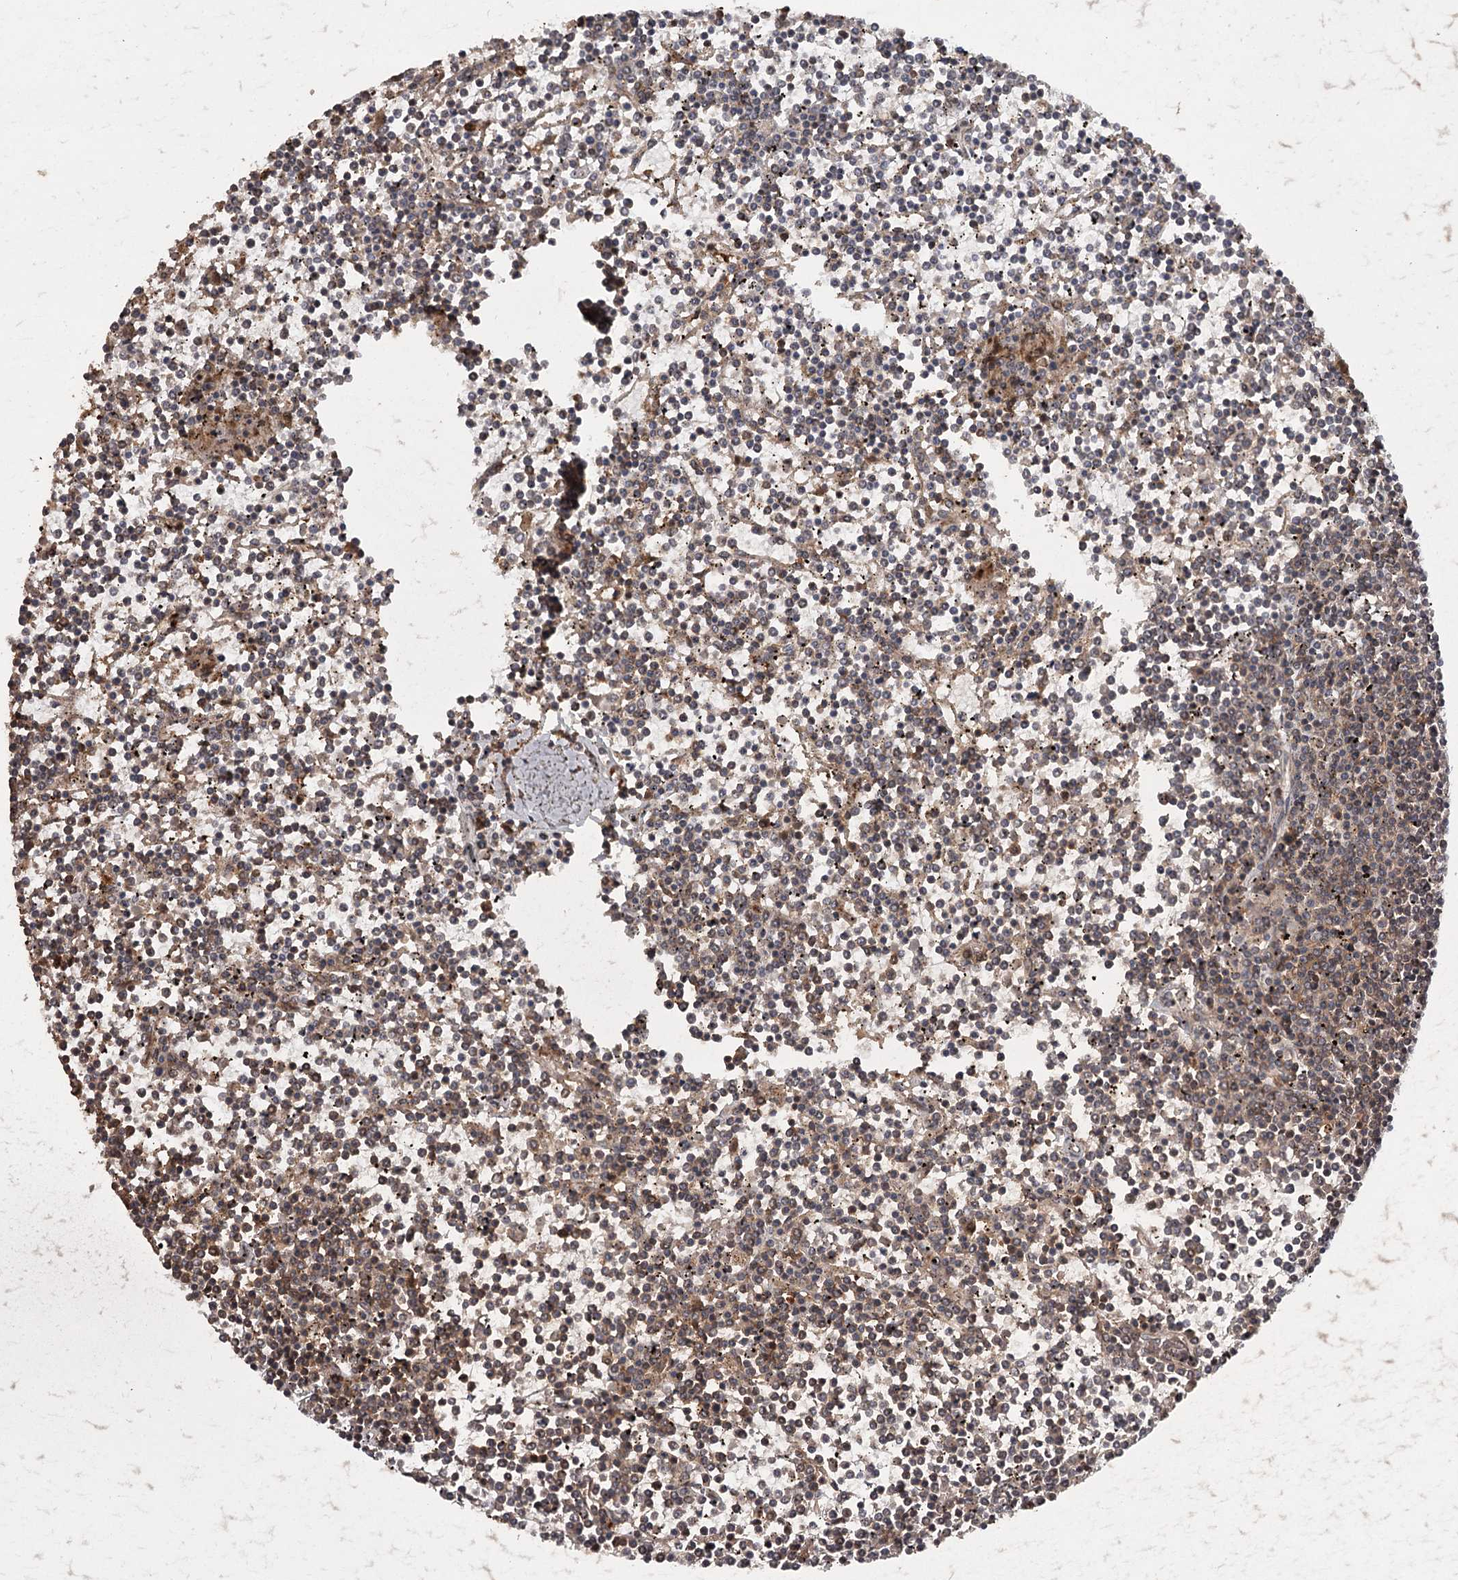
{"staining": {"intensity": "moderate", "quantity": ">75%", "location": "cytoplasmic/membranous"}, "tissue": "lymphoma", "cell_type": "Tumor cells", "image_type": "cancer", "snomed": [{"axis": "morphology", "description": "Malignant lymphoma, non-Hodgkin's type, Low grade"}, {"axis": "topography", "description": "Spleen"}], "caption": "Lymphoma stained with DAB IHC exhibits medium levels of moderate cytoplasmic/membranous expression in approximately >75% of tumor cells.", "gene": "FAXC", "patient": {"sex": "female", "age": 19}}